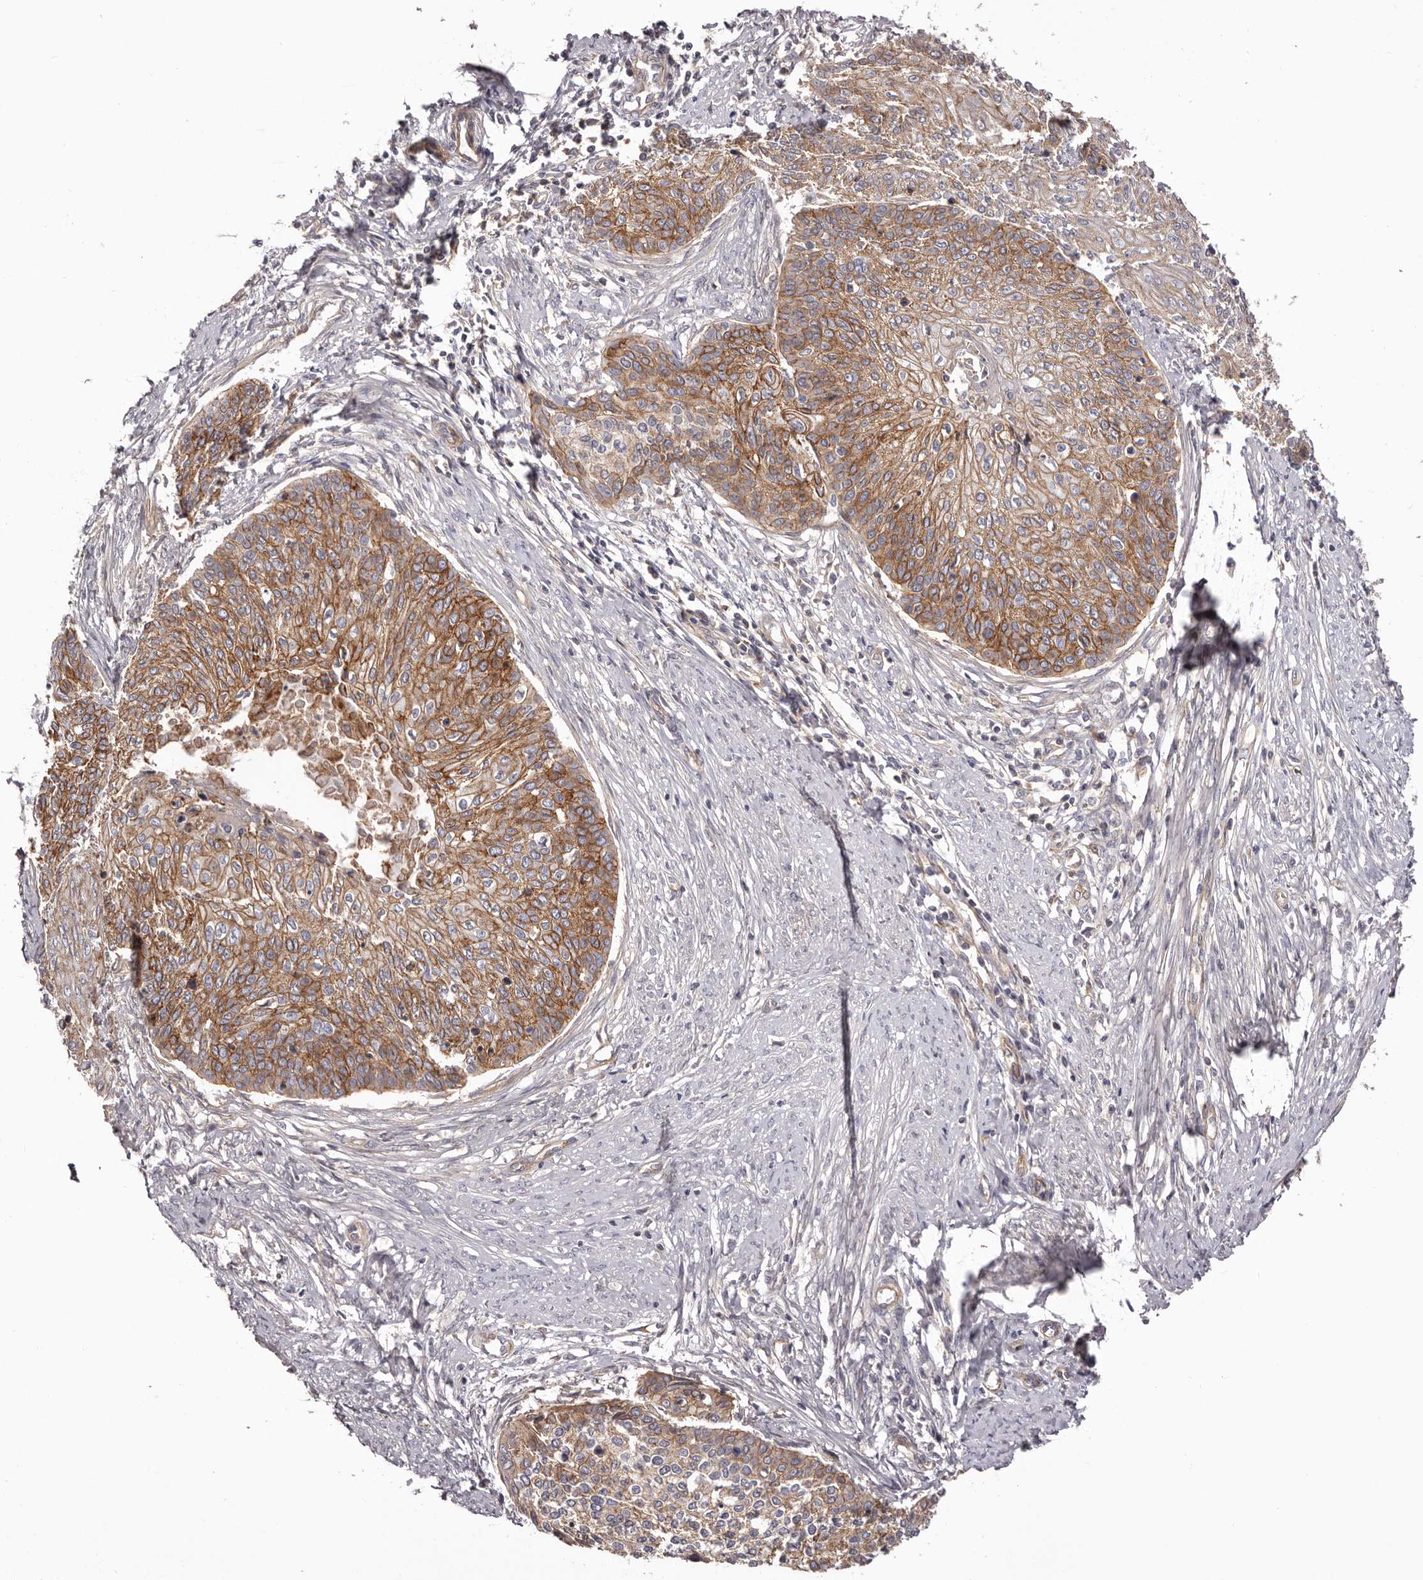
{"staining": {"intensity": "moderate", "quantity": ">75%", "location": "cytoplasmic/membranous"}, "tissue": "cervical cancer", "cell_type": "Tumor cells", "image_type": "cancer", "snomed": [{"axis": "morphology", "description": "Squamous cell carcinoma, NOS"}, {"axis": "topography", "description": "Cervix"}], "caption": "Tumor cells reveal moderate cytoplasmic/membranous staining in approximately >75% of cells in cervical cancer (squamous cell carcinoma). Nuclei are stained in blue.", "gene": "DMRT2", "patient": {"sex": "female", "age": 37}}